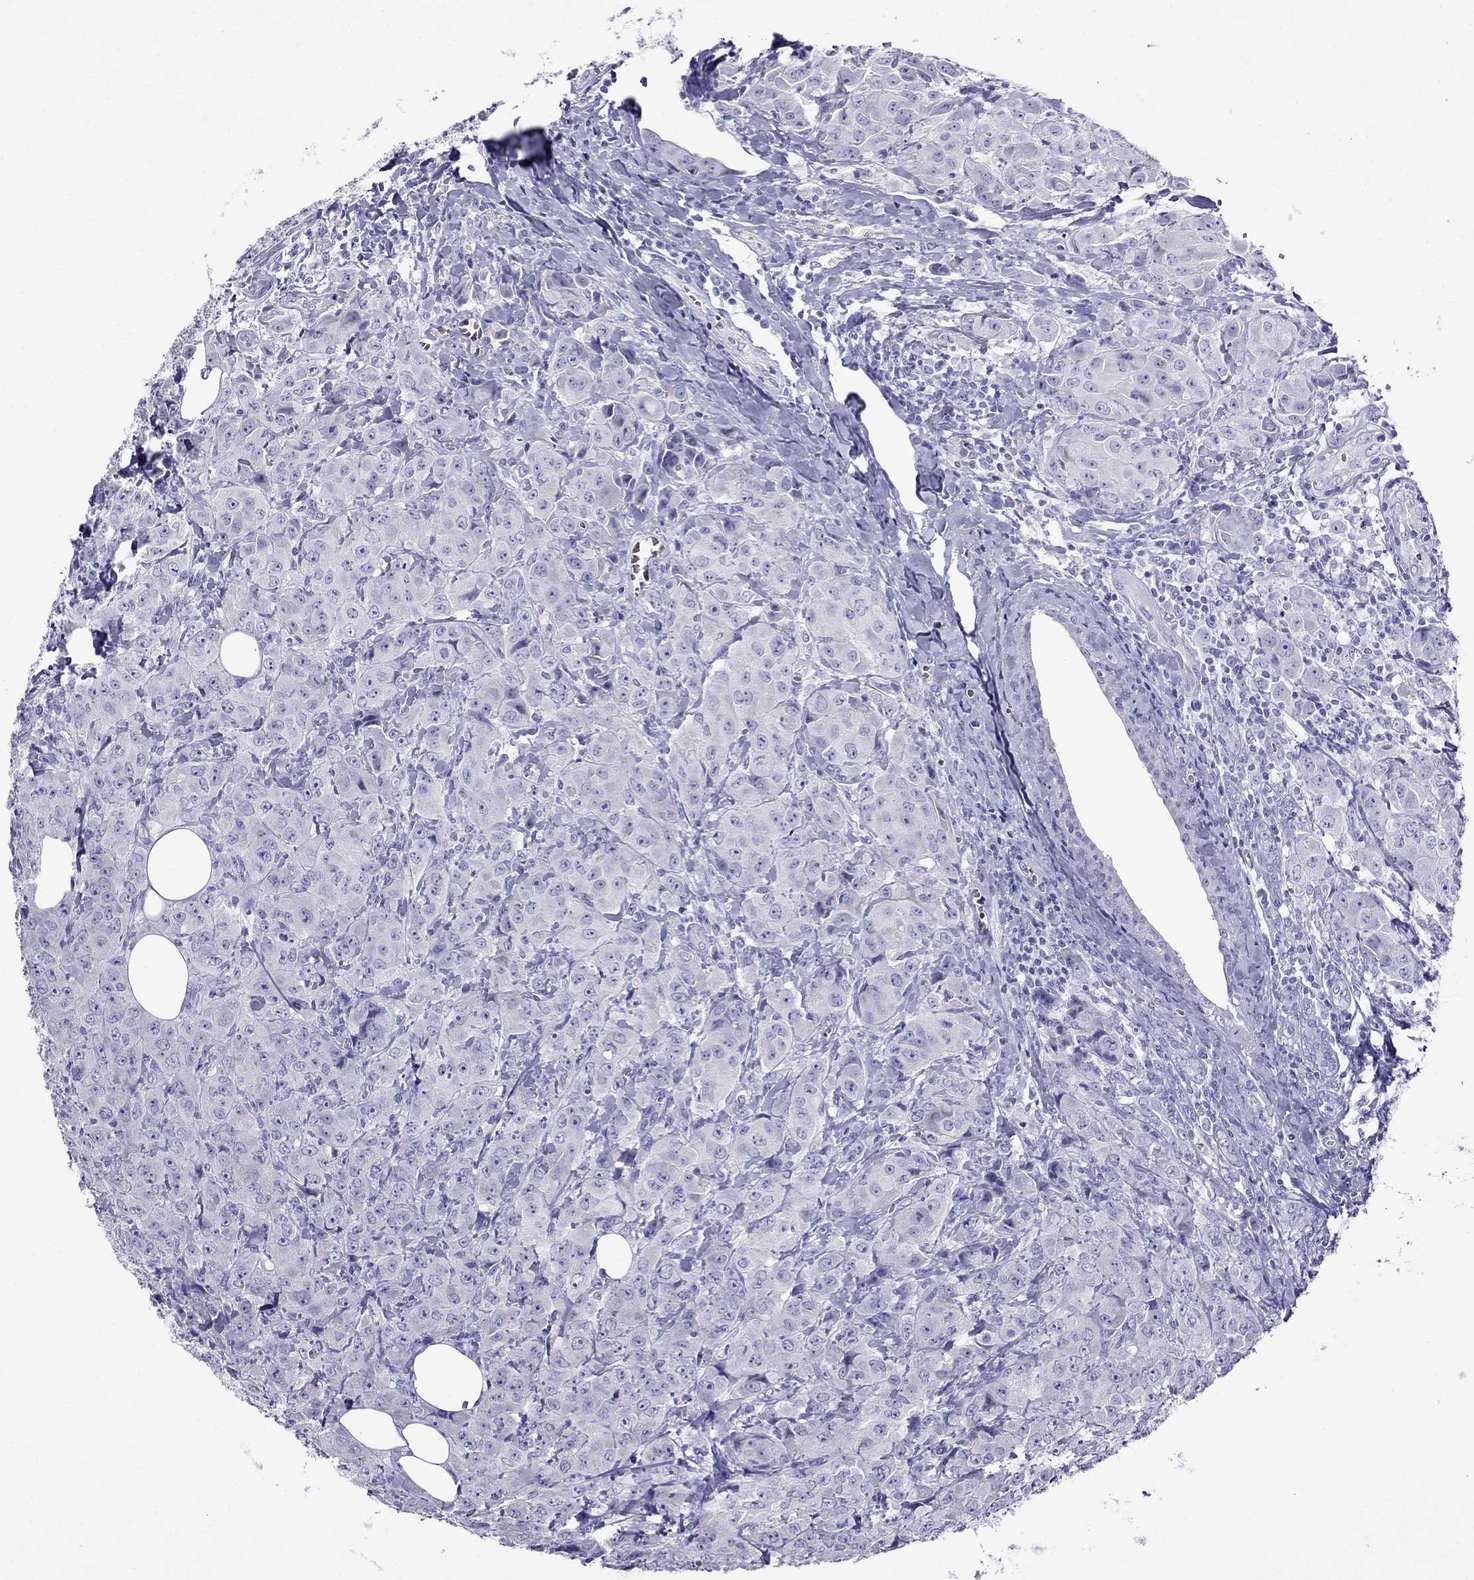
{"staining": {"intensity": "negative", "quantity": "none", "location": "none"}, "tissue": "breast cancer", "cell_type": "Tumor cells", "image_type": "cancer", "snomed": [{"axis": "morphology", "description": "Duct carcinoma"}, {"axis": "topography", "description": "Breast"}], "caption": "Tumor cells show no significant protein positivity in intraductal carcinoma (breast).", "gene": "TDRD1", "patient": {"sex": "female", "age": 43}}